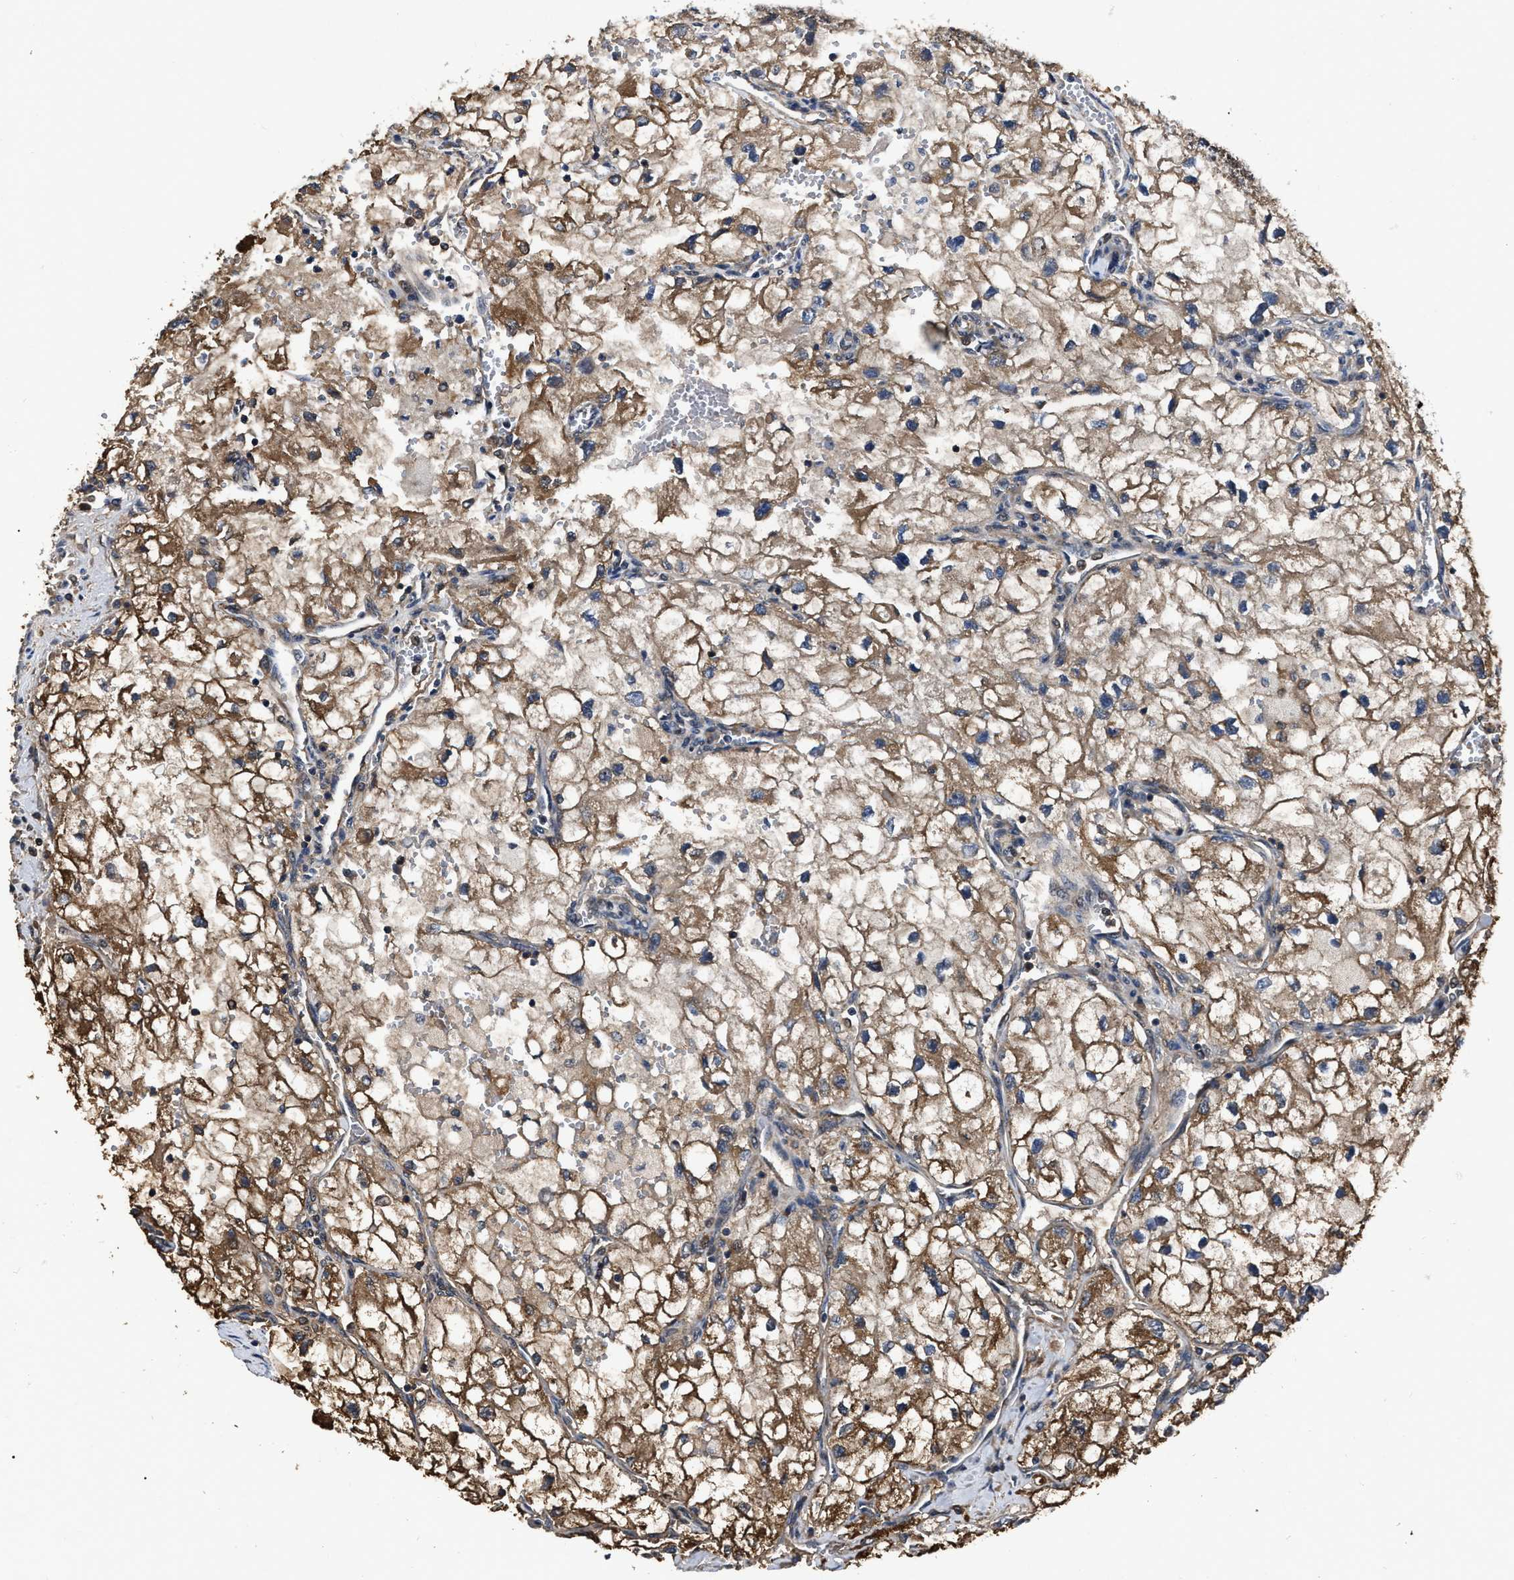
{"staining": {"intensity": "moderate", "quantity": ">75%", "location": "cytoplasmic/membranous"}, "tissue": "renal cancer", "cell_type": "Tumor cells", "image_type": "cancer", "snomed": [{"axis": "morphology", "description": "Adenocarcinoma, NOS"}, {"axis": "topography", "description": "Kidney"}], "caption": "A histopathology image of human adenocarcinoma (renal) stained for a protein demonstrates moderate cytoplasmic/membranous brown staining in tumor cells.", "gene": "GET4", "patient": {"sex": "female", "age": 70}}